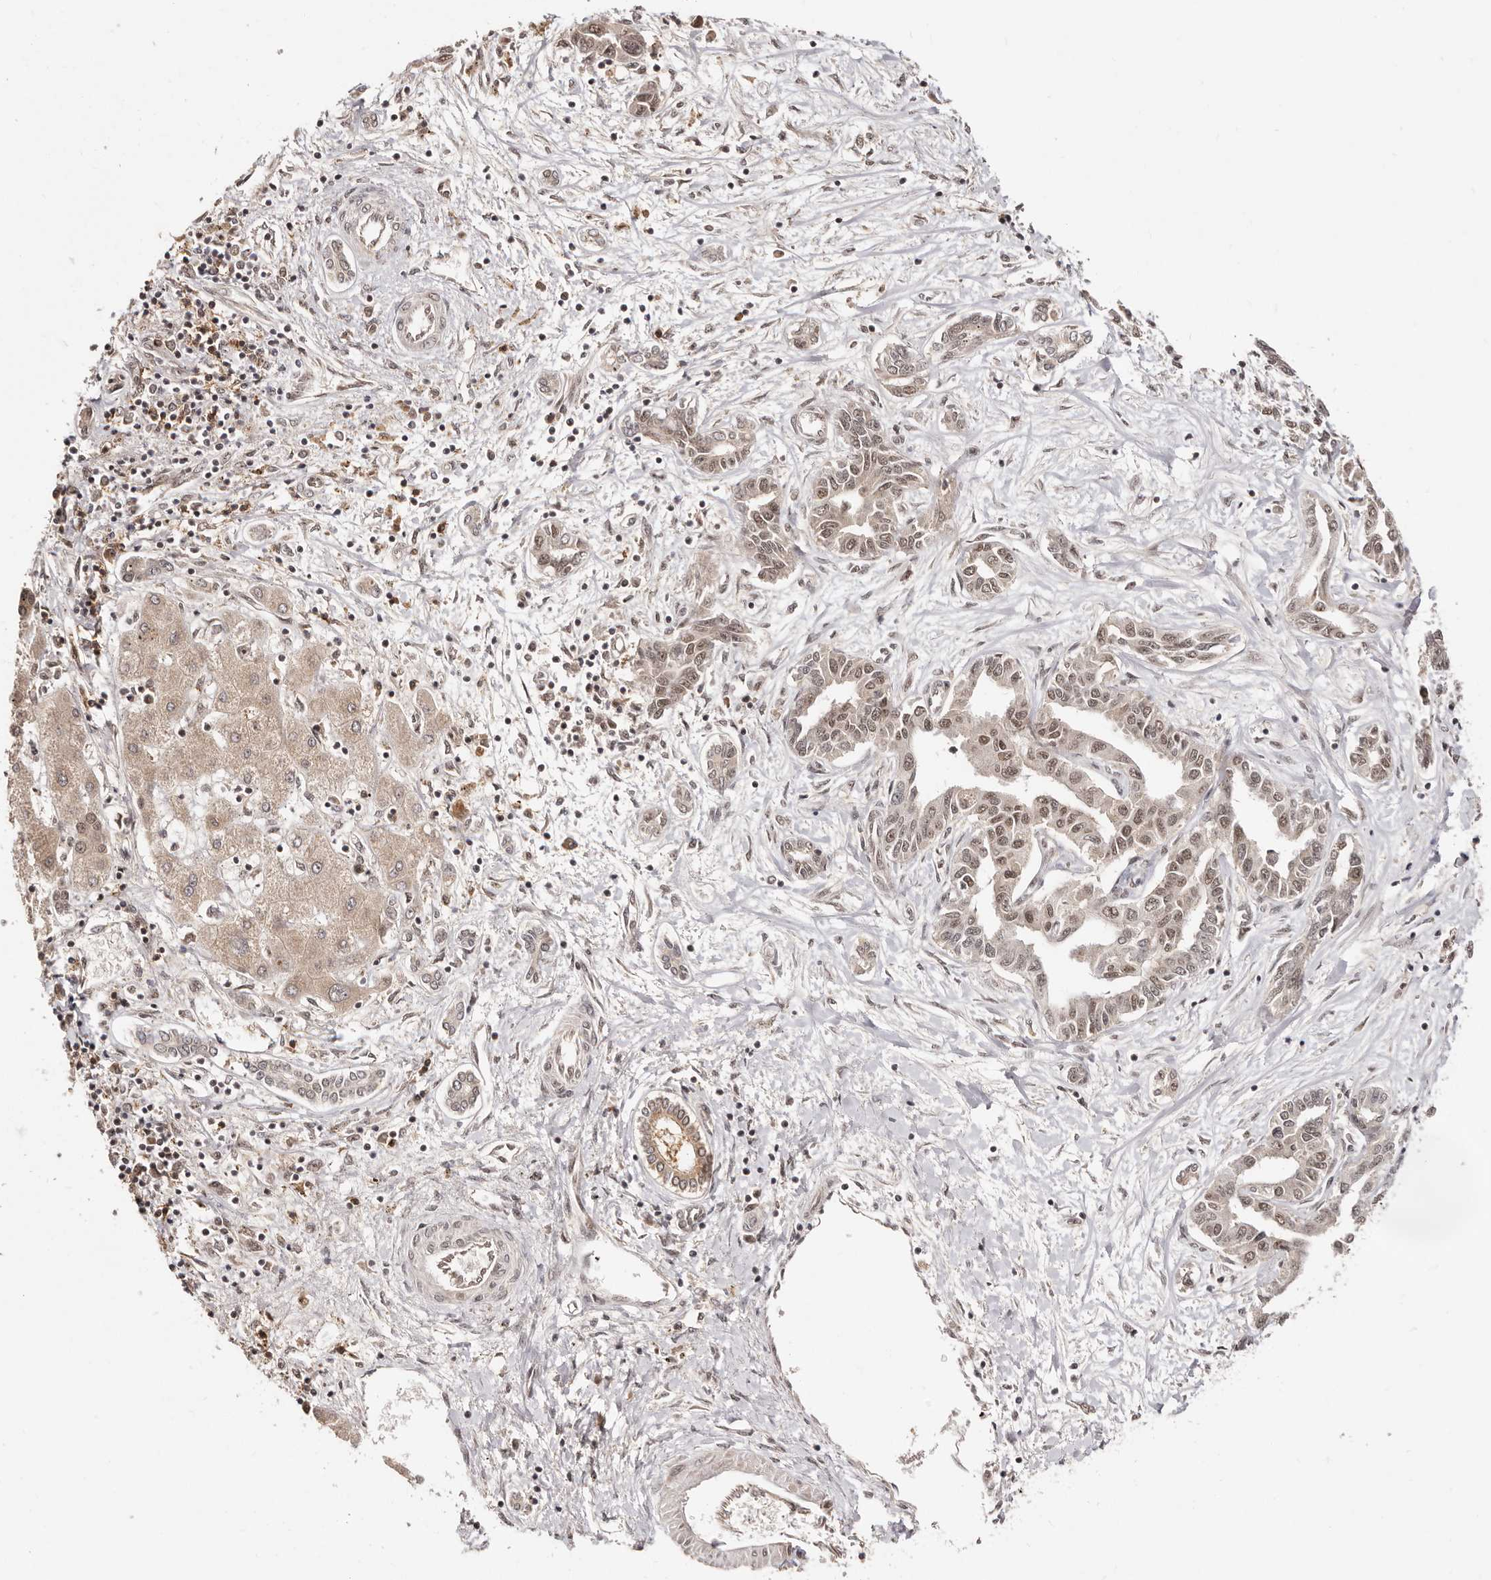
{"staining": {"intensity": "moderate", "quantity": ">75%", "location": "nuclear"}, "tissue": "liver cancer", "cell_type": "Tumor cells", "image_type": "cancer", "snomed": [{"axis": "morphology", "description": "Cholangiocarcinoma"}, {"axis": "topography", "description": "Liver"}], "caption": "A medium amount of moderate nuclear positivity is appreciated in about >75% of tumor cells in liver cancer (cholangiocarcinoma) tissue. (Stains: DAB (3,3'-diaminobenzidine) in brown, nuclei in blue, Microscopy: brightfield microscopy at high magnification).", "gene": "MED8", "patient": {"sex": "male", "age": 59}}